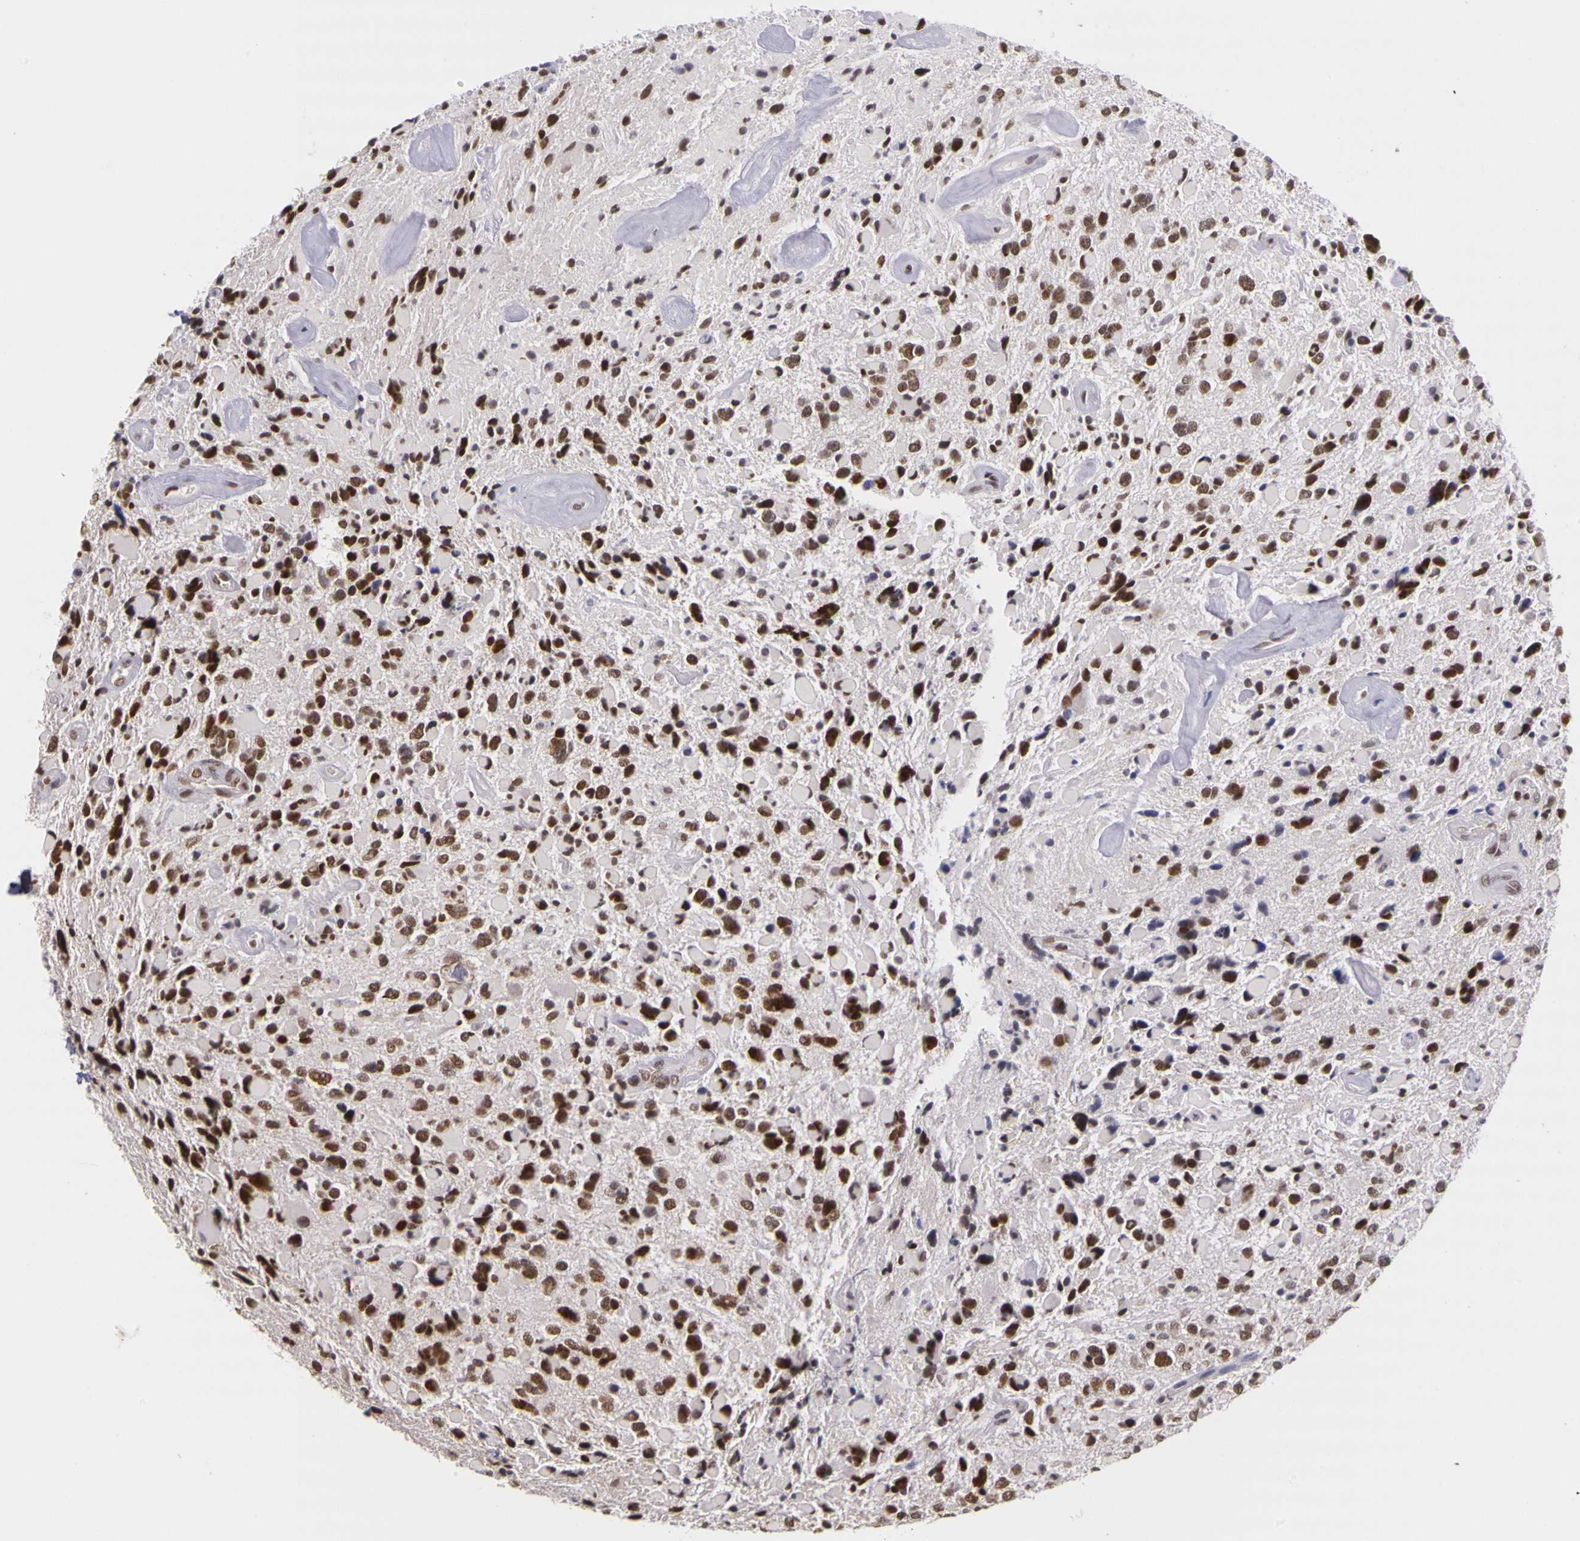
{"staining": {"intensity": "moderate", "quantity": ">75%", "location": "nuclear"}, "tissue": "glioma", "cell_type": "Tumor cells", "image_type": "cancer", "snomed": [{"axis": "morphology", "description": "Glioma, malignant, High grade"}, {"axis": "topography", "description": "Brain"}], "caption": "Malignant high-grade glioma stained with a protein marker shows moderate staining in tumor cells.", "gene": "WDR13", "patient": {"sex": "female", "age": 37}}